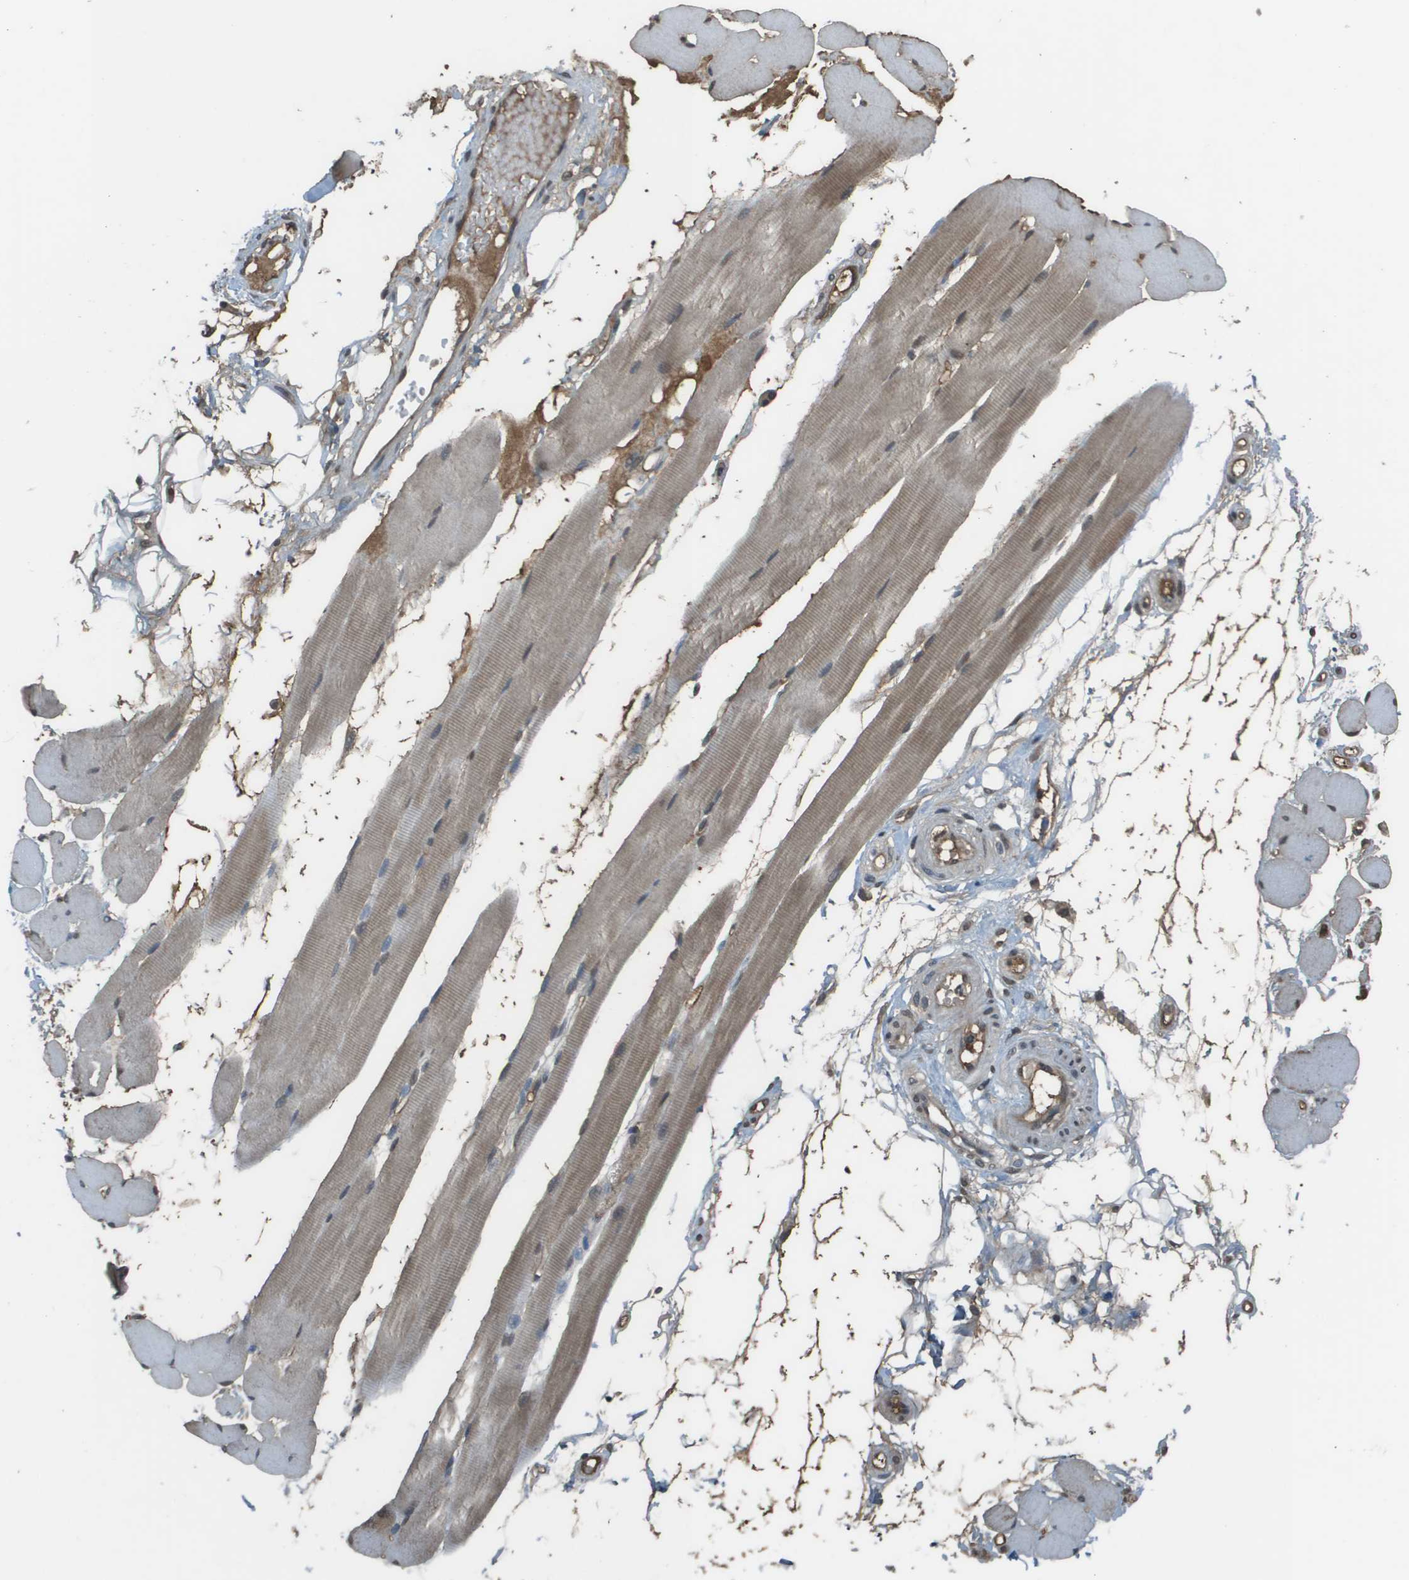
{"staining": {"intensity": "weak", "quantity": "25%-75%", "location": "cytoplasmic/membranous"}, "tissue": "skeletal muscle", "cell_type": "Myocytes", "image_type": "normal", "snomed": [{"axis": "morphology", "description": "Normal tissue, NOS"}, {"axis": "topography", "description": "Skeletal muscle"}, {"axis": "topography", "description": "Peripheral nerve tissue"}], "caption": "Immunohistochemical staining of benign human skeletal muscle displays 25%-75% levels of weak cytoplasmic/membranous protein positivity in about 25%-75% of myocytes.", "gene": "NDRG2", "patient": {"sex": "female", "age": 84}}